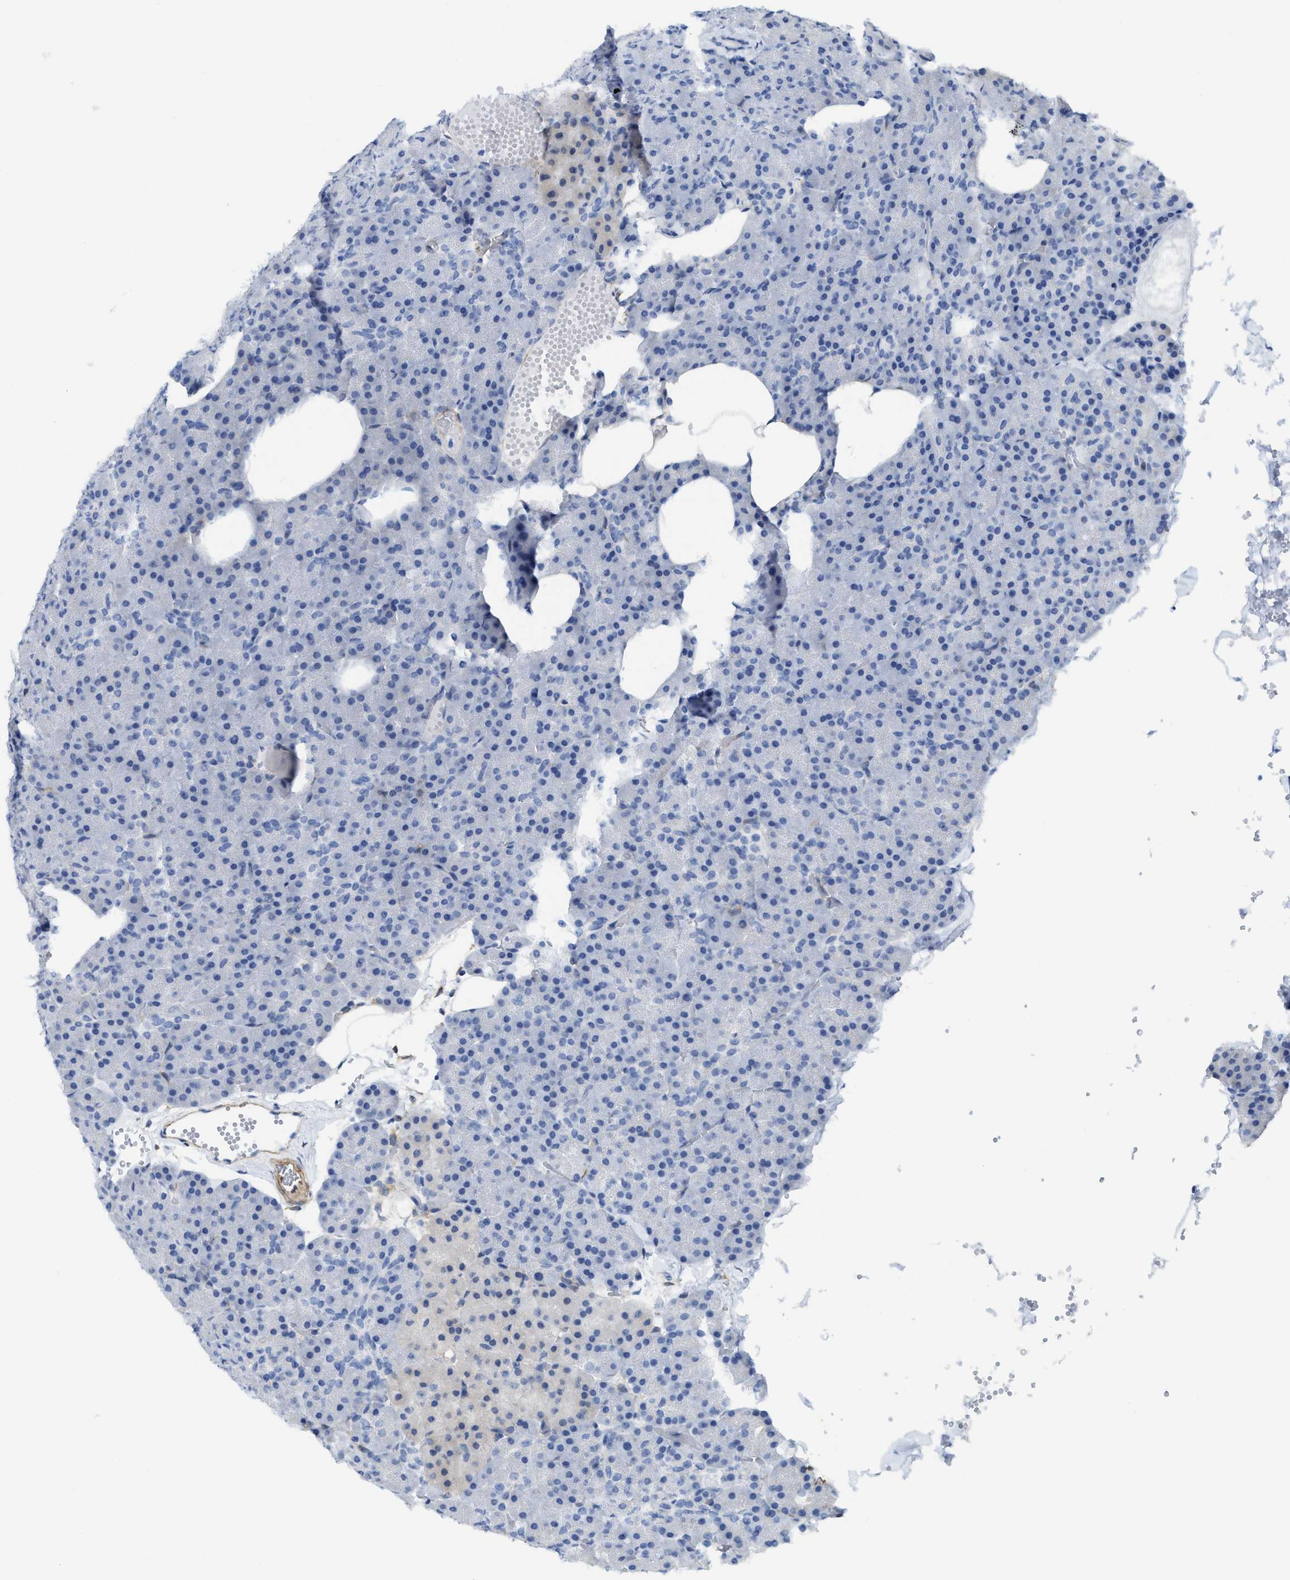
{"staining": {"intensity": "negative", "quantity": "none", "location": "none"}, "tissue": "pancreas", "cell_type": "Exocrine glandular cells", "image_type": "normal", "snomed": [{"axis": "morphology", "description": "Normal tissue, NOS"}, {"axis": "morphology", "description": "Carcinoid, malignant, NOS"}, {"axis": "topography", "description": "Pancreas"}], "caption": "DAB (3,3'-diaminobenzidine) immunohistochemical staining of benign human pancreas demonstrates no significant staining in exocrine glandular cells. (DAB (3,3'-diaminobenzidine) immunohistochemistry, high magnification).", "gene": "TUB", "patient": {"sex": "female", "age": 35}}